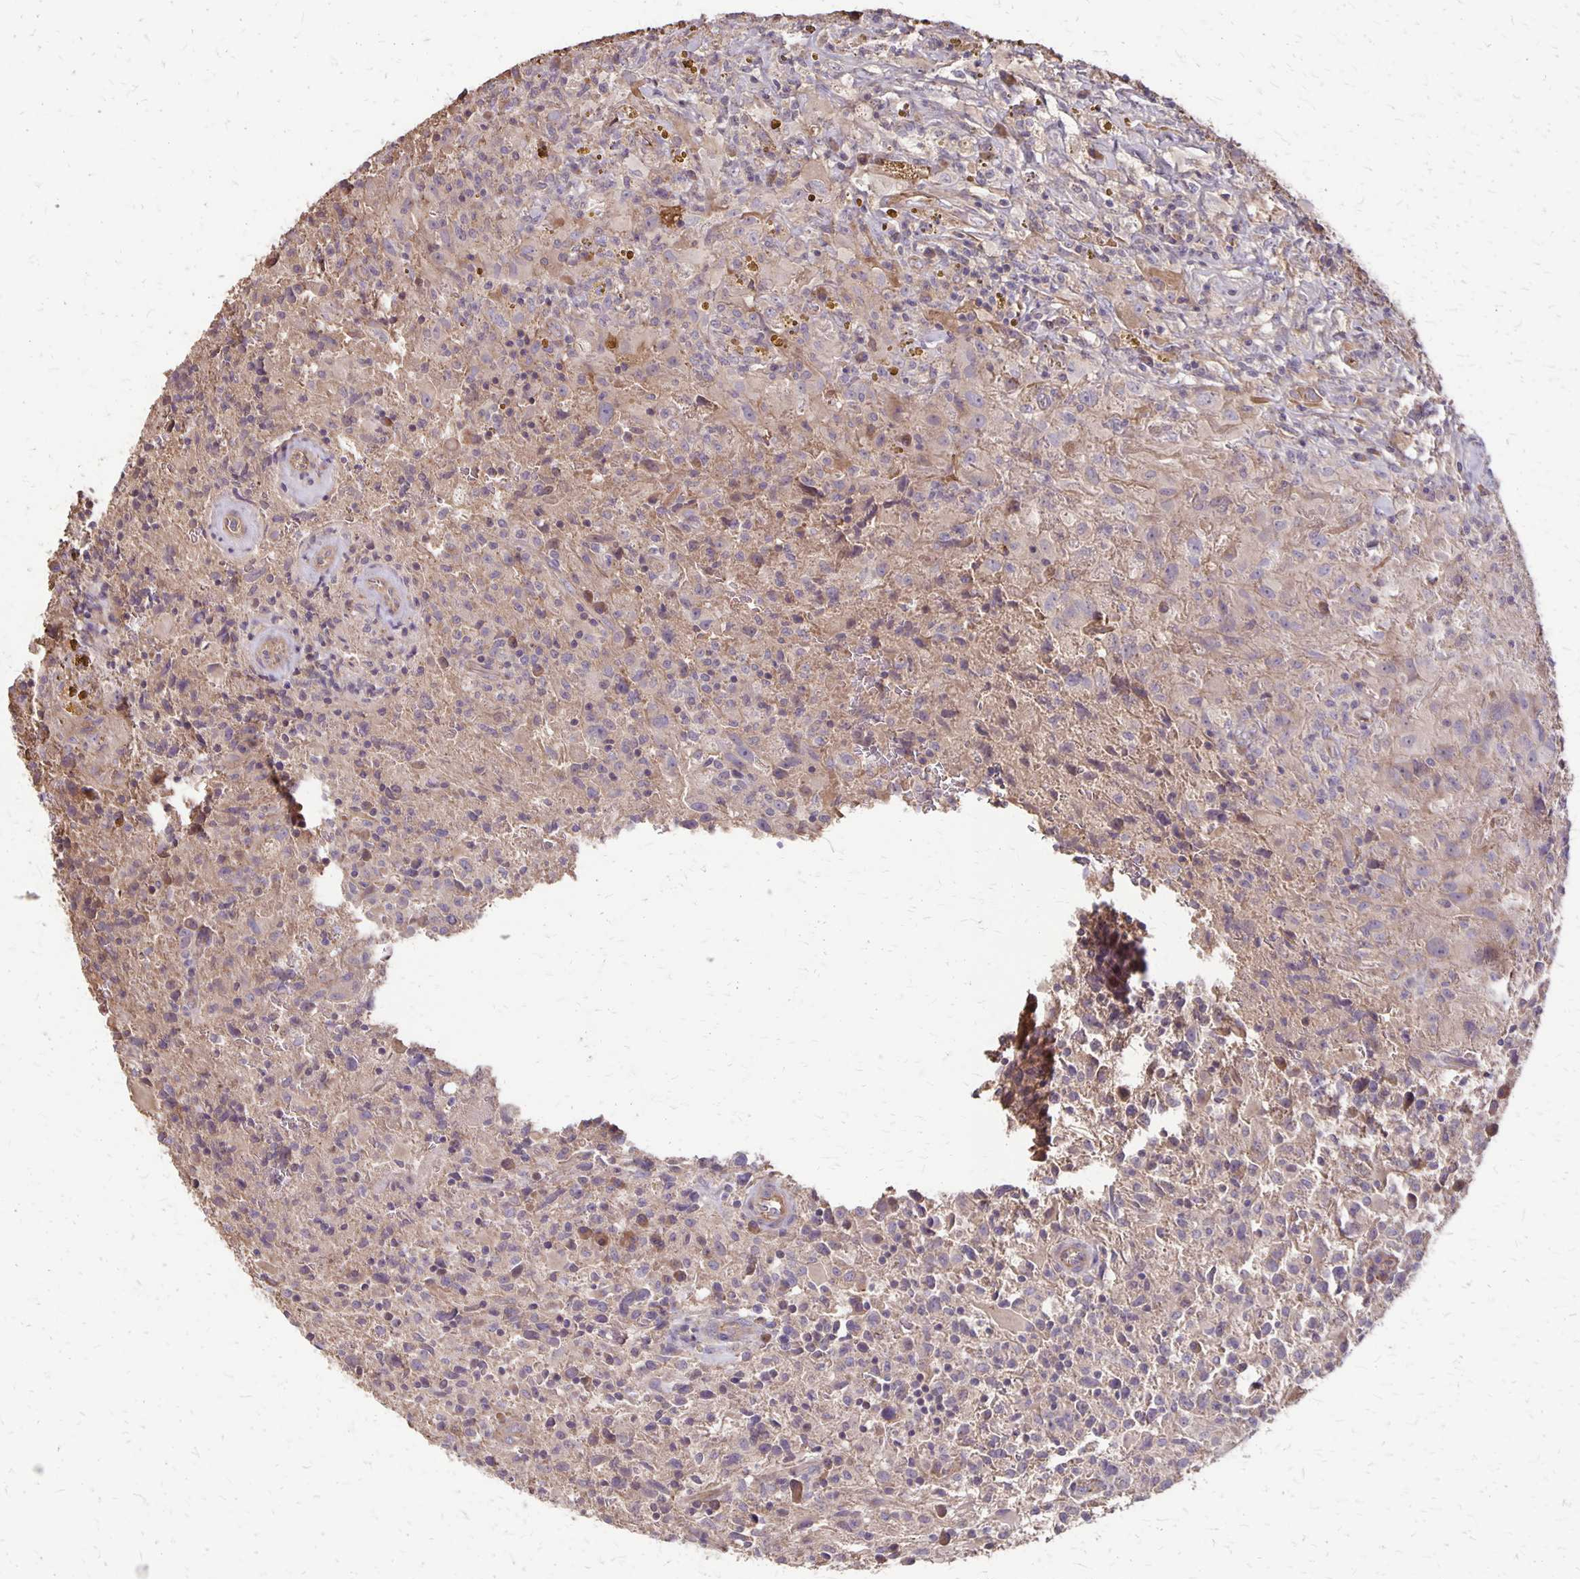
{"staining": {"intensity": "negative", "quantity": "none", "location": "none"}, "tissue": "glioma", "cell_type": "Tumor cells", "image_type": "cancer", "snomed": [{"axis": "morphology", "description": "Glioma, malignant, High grade"}, {"axis": "topography", "description": "Brain"}], "caption": "High-grade glioma (malignant) was stained to show a protein in brown. There is no significant positivity in tumor cells.", "gene": "PROM2", "patient": {"sex": "male", "age": 68}}